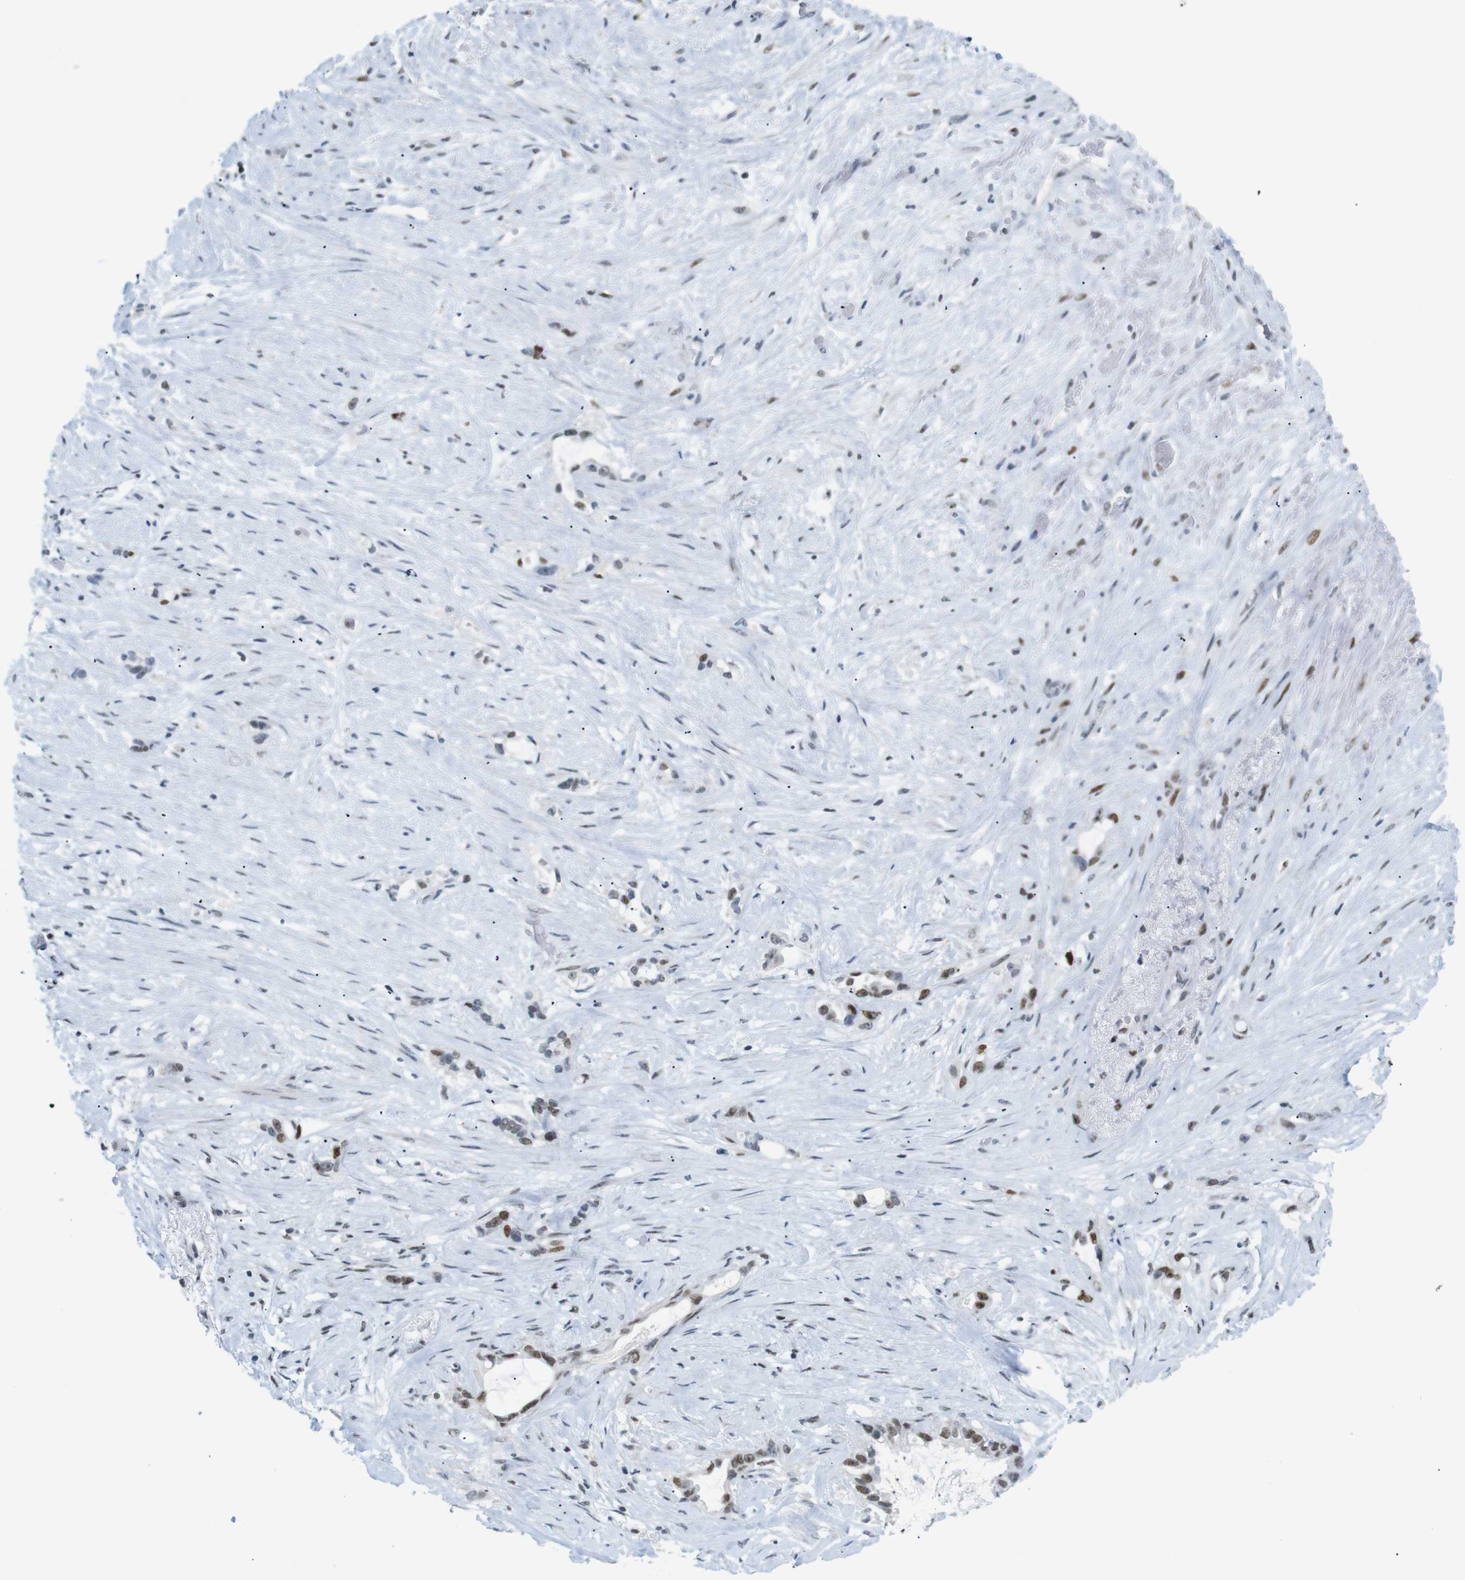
{"staining": {"intensity": "strong", "quantity": ">75%", "location": "nuclear"}, "tissue": "liver cancer", "cell_type": "Tumor cells", "image_type": "cancer", "snomed": [{"axis": "morphology", "description": "Cholangiocarcinoma"}, {"axis": "topography", "description": "Liver"}], "caption": "Tumor cells display high levels of strong nuclear expression in about >75% of cells in human liver cholangiocarcinoma. (Brightfield microscopy of DAB IHC at high magnification).", "gene": "RIOX2", "patient": {"sex": "female", "age": 65}}